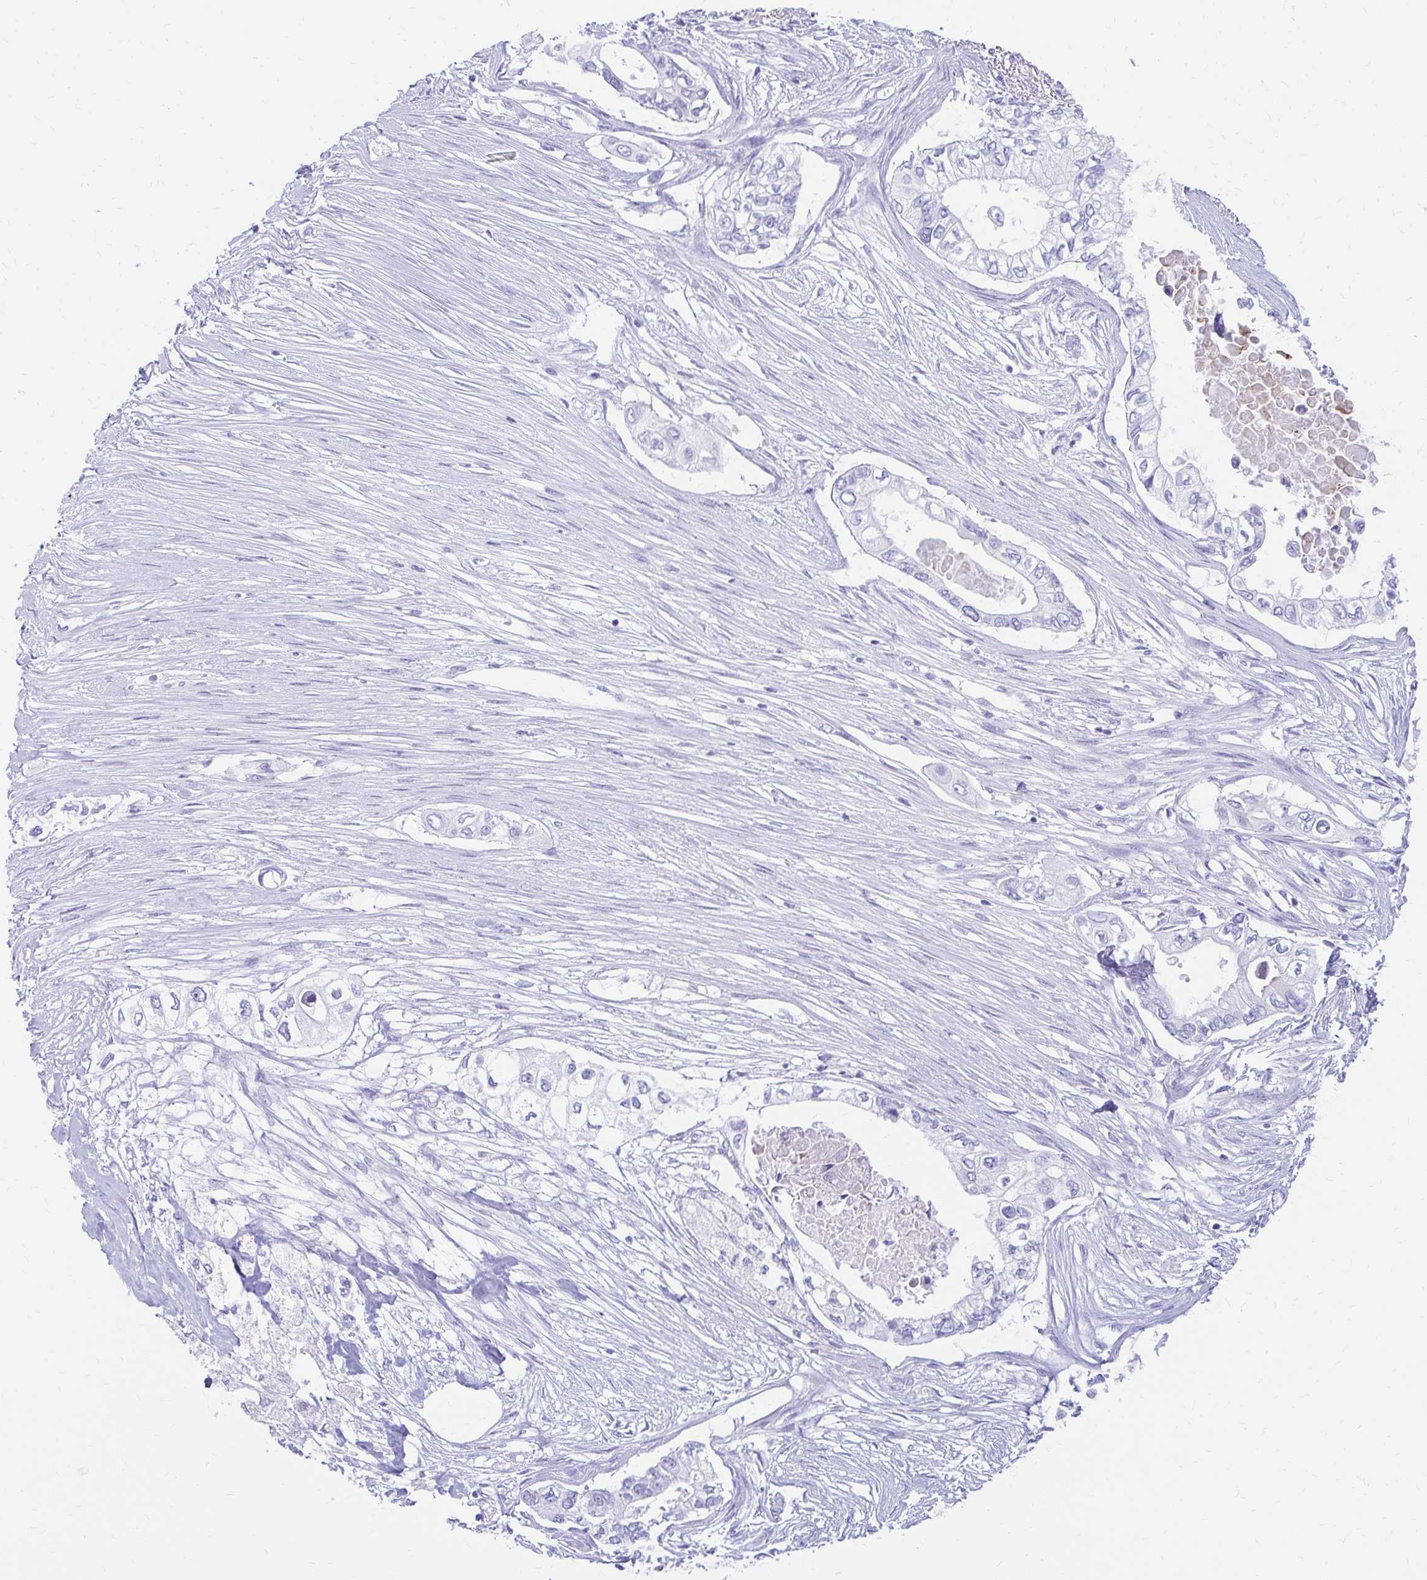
{"staining": {"intensity": "negative", "quantity": "none", "location": "none"}, "tissue": "pancreatic cancer", "cell_type": "Tumor cells", "image_type": "cancer", "snomed": [{"axis": "morphology", "description": "Adenocarcinoma, NOS"}, {"axis": "topography", "description": "Pancreas"}], "caption": "Immunohistochemical staining of human pancreatic adenocarcinoma displays no significant expression in tumor cells.", "gene": "NSG2", "patient": {"sex": "female", "age": 63}}